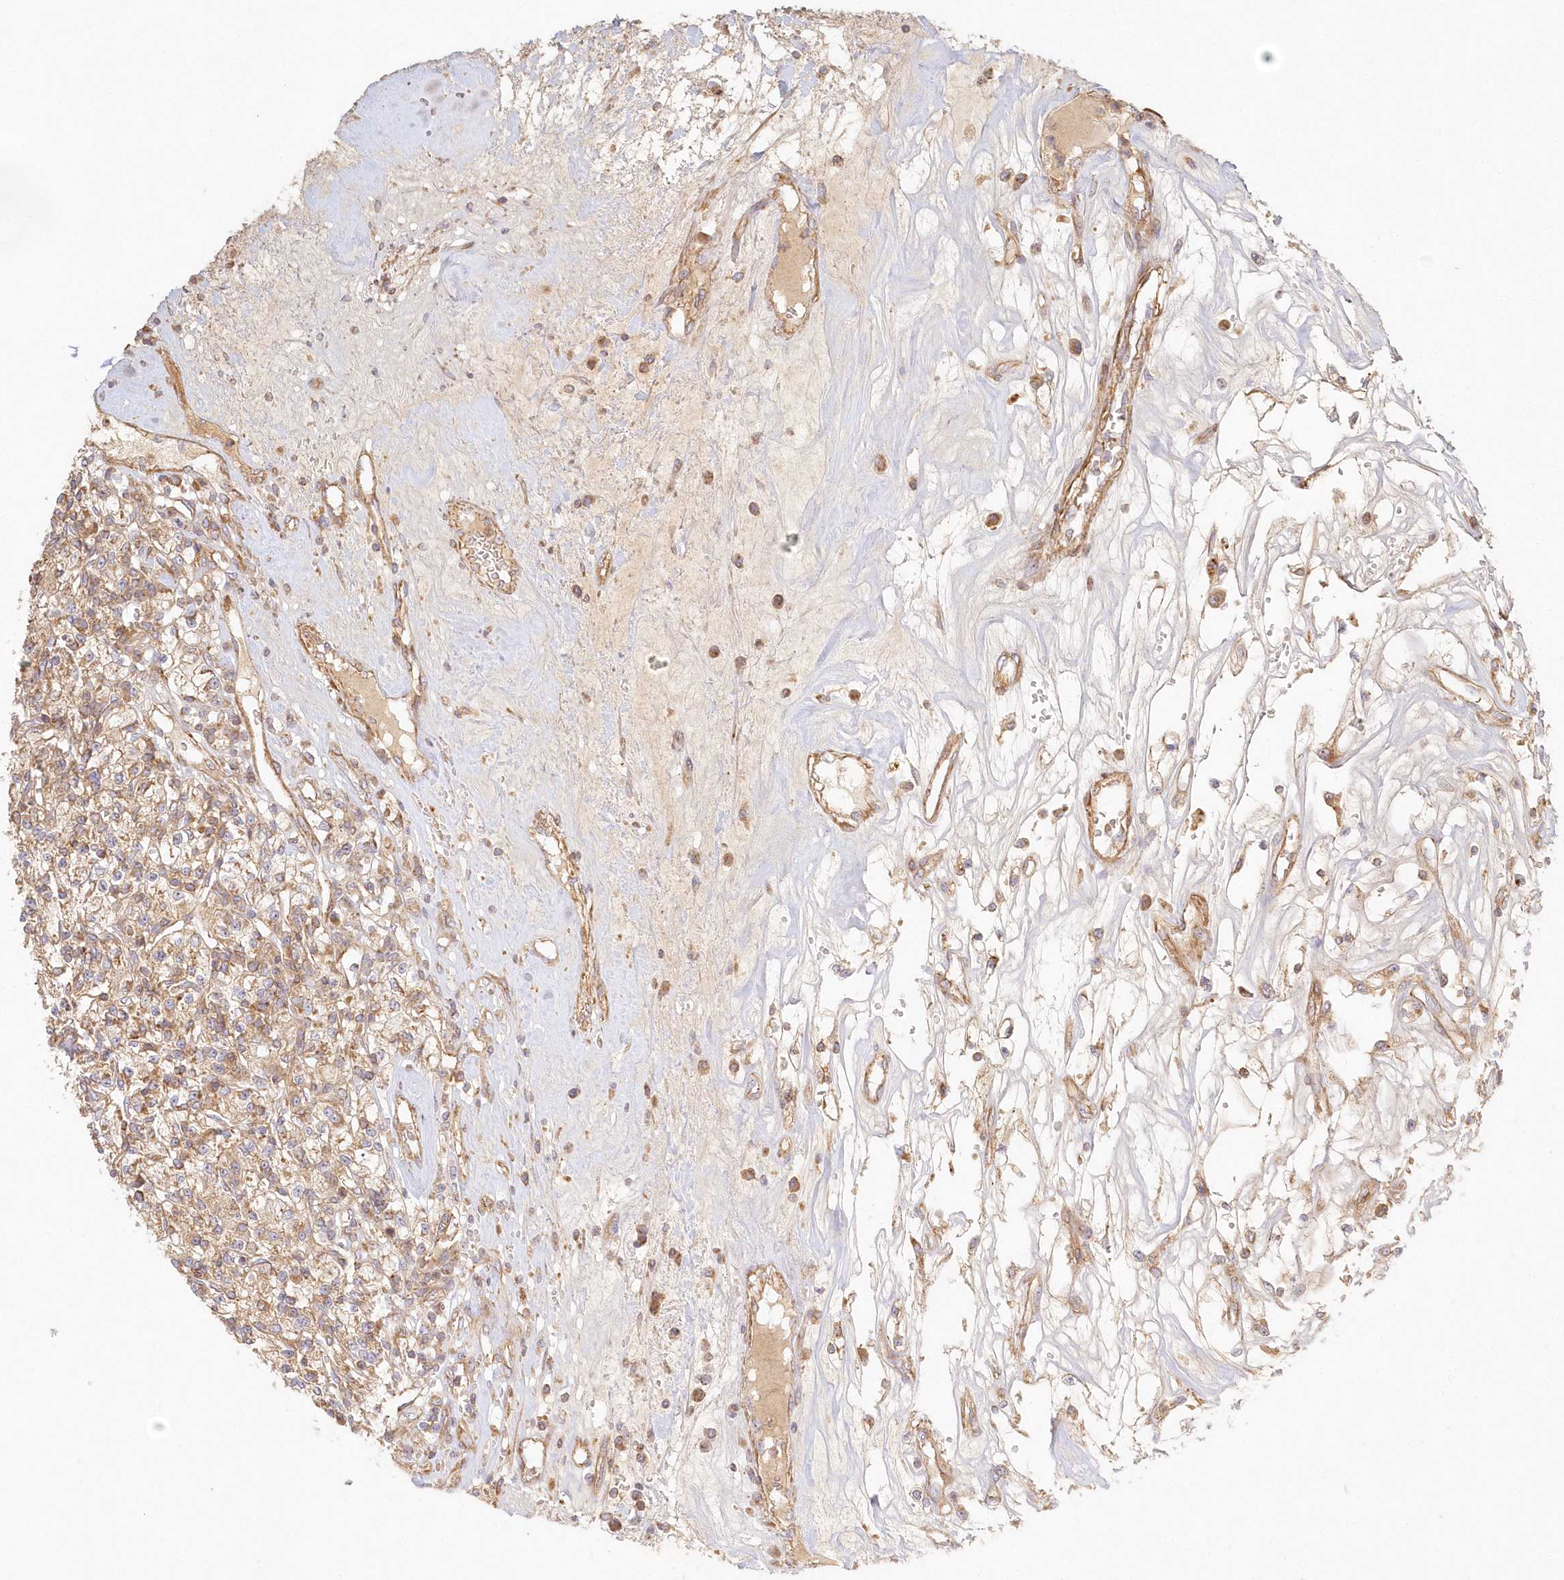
{"staining": {"intensity": "moderate", "quantity": ">75%", "location": "cytoplasmic/membranous"}, "tissue": "renal cancer", "cell_type": "Tumor cells", "image_type": "cancer", "snomed": [{"axis": "morphology", "description": "Adenocarcinoma, NOS"}, {"axis": "topography", "description": "Kidney"}], "caption": "Moderate cytoplasmic/membranous staining for a protein is present in about >75% of tumor cells of renal adenocarcinoma using IHC.", "gene": "KIAA0232", "patient": {"sex": "female", "age": 59}}